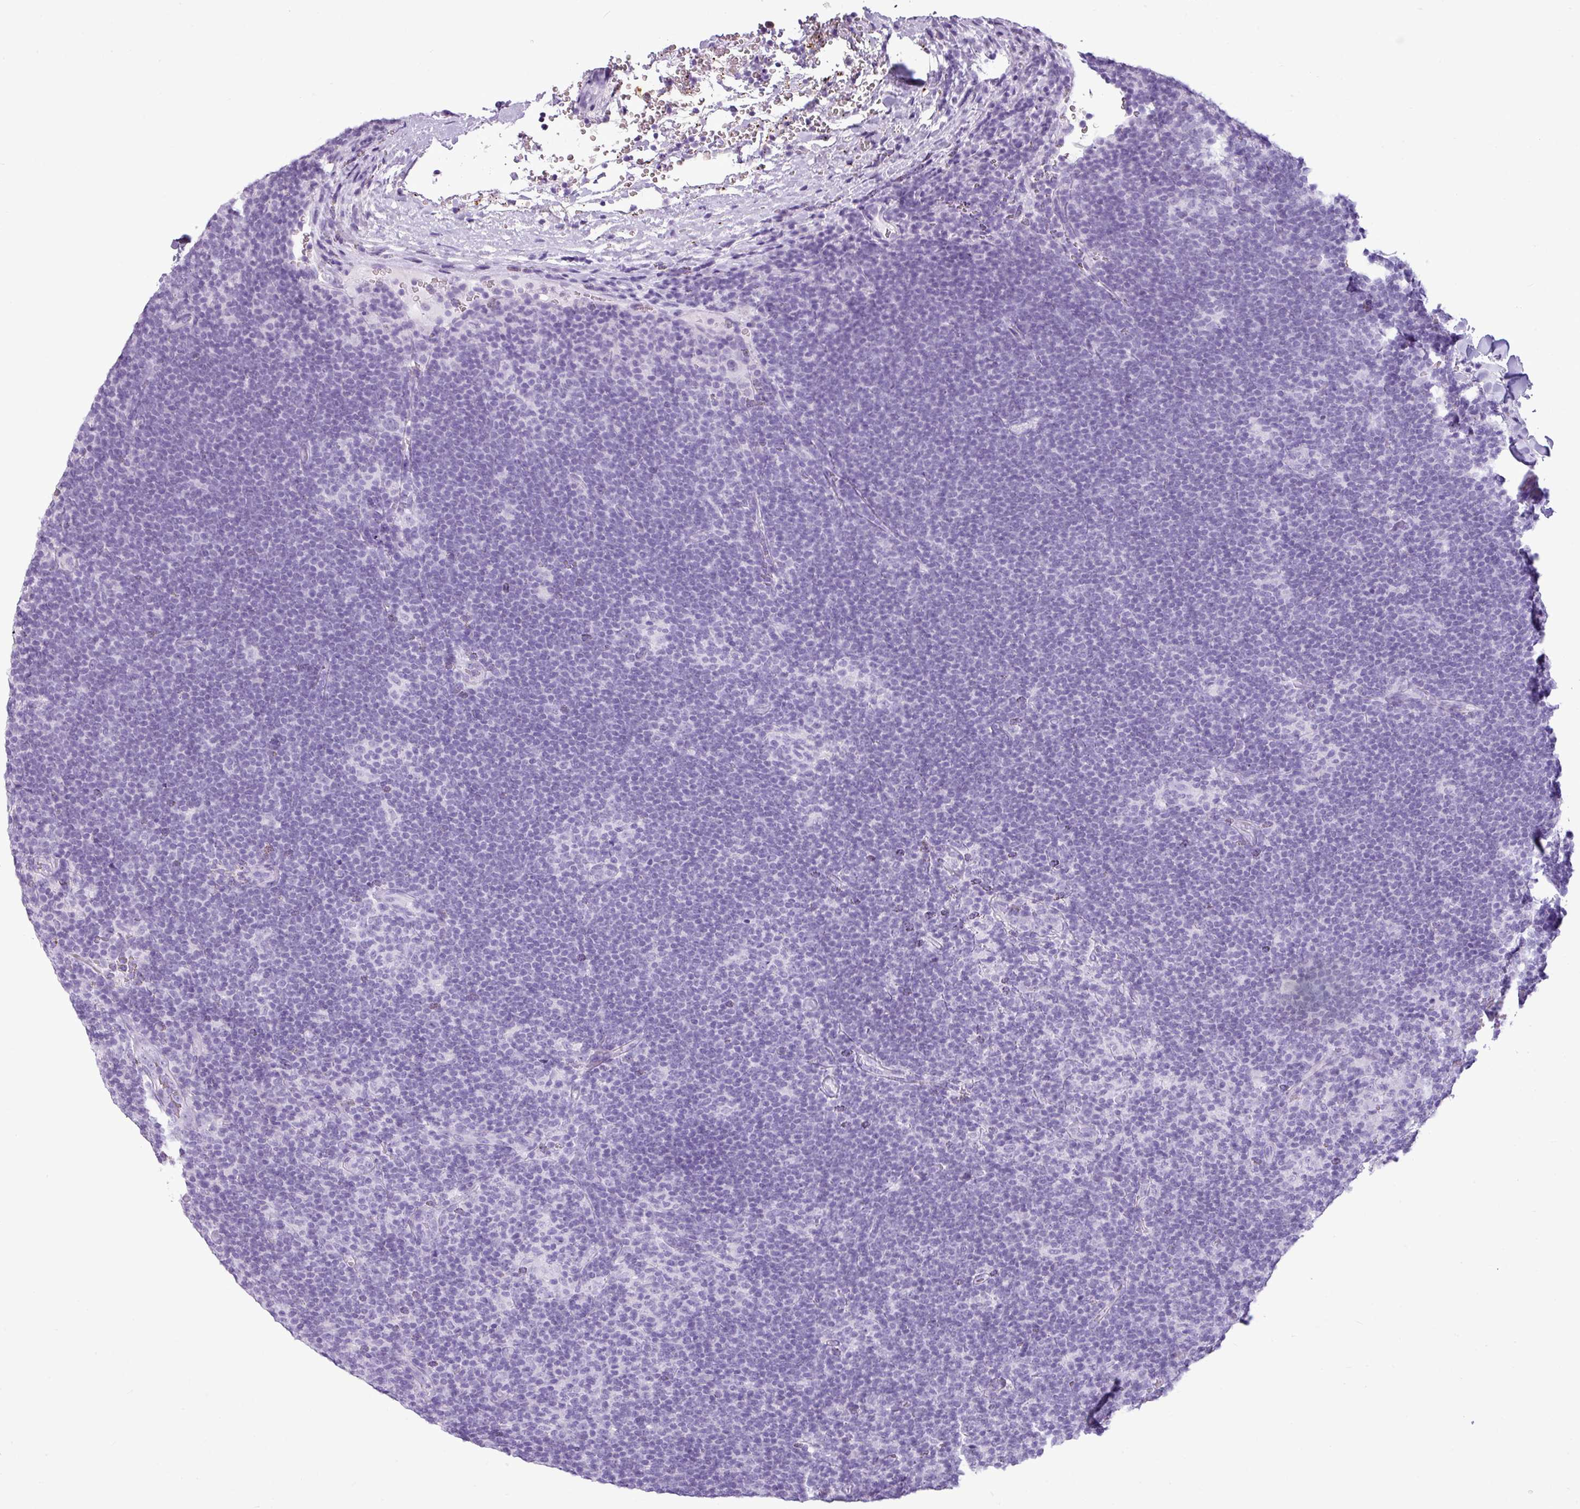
{"staining": {"intensity": "negative", "quantity": "none", "location": "none"}, "tissue": "lymphoma", "cell_type": "Tumor cells", "image_type": "cancer", "snomed": [{"axis": "morphology", "description": "Hodgkin's disease, NOS"}, {"axis": "topography", "description": "Lymph node"}], "caption": "High power microscopy histopathology image of an IHC micrograph of lymphoma, revealing no significant expression in tumor cells.", "gene": "AMY1B", "patient": {"sex": "female", "age": 57}}